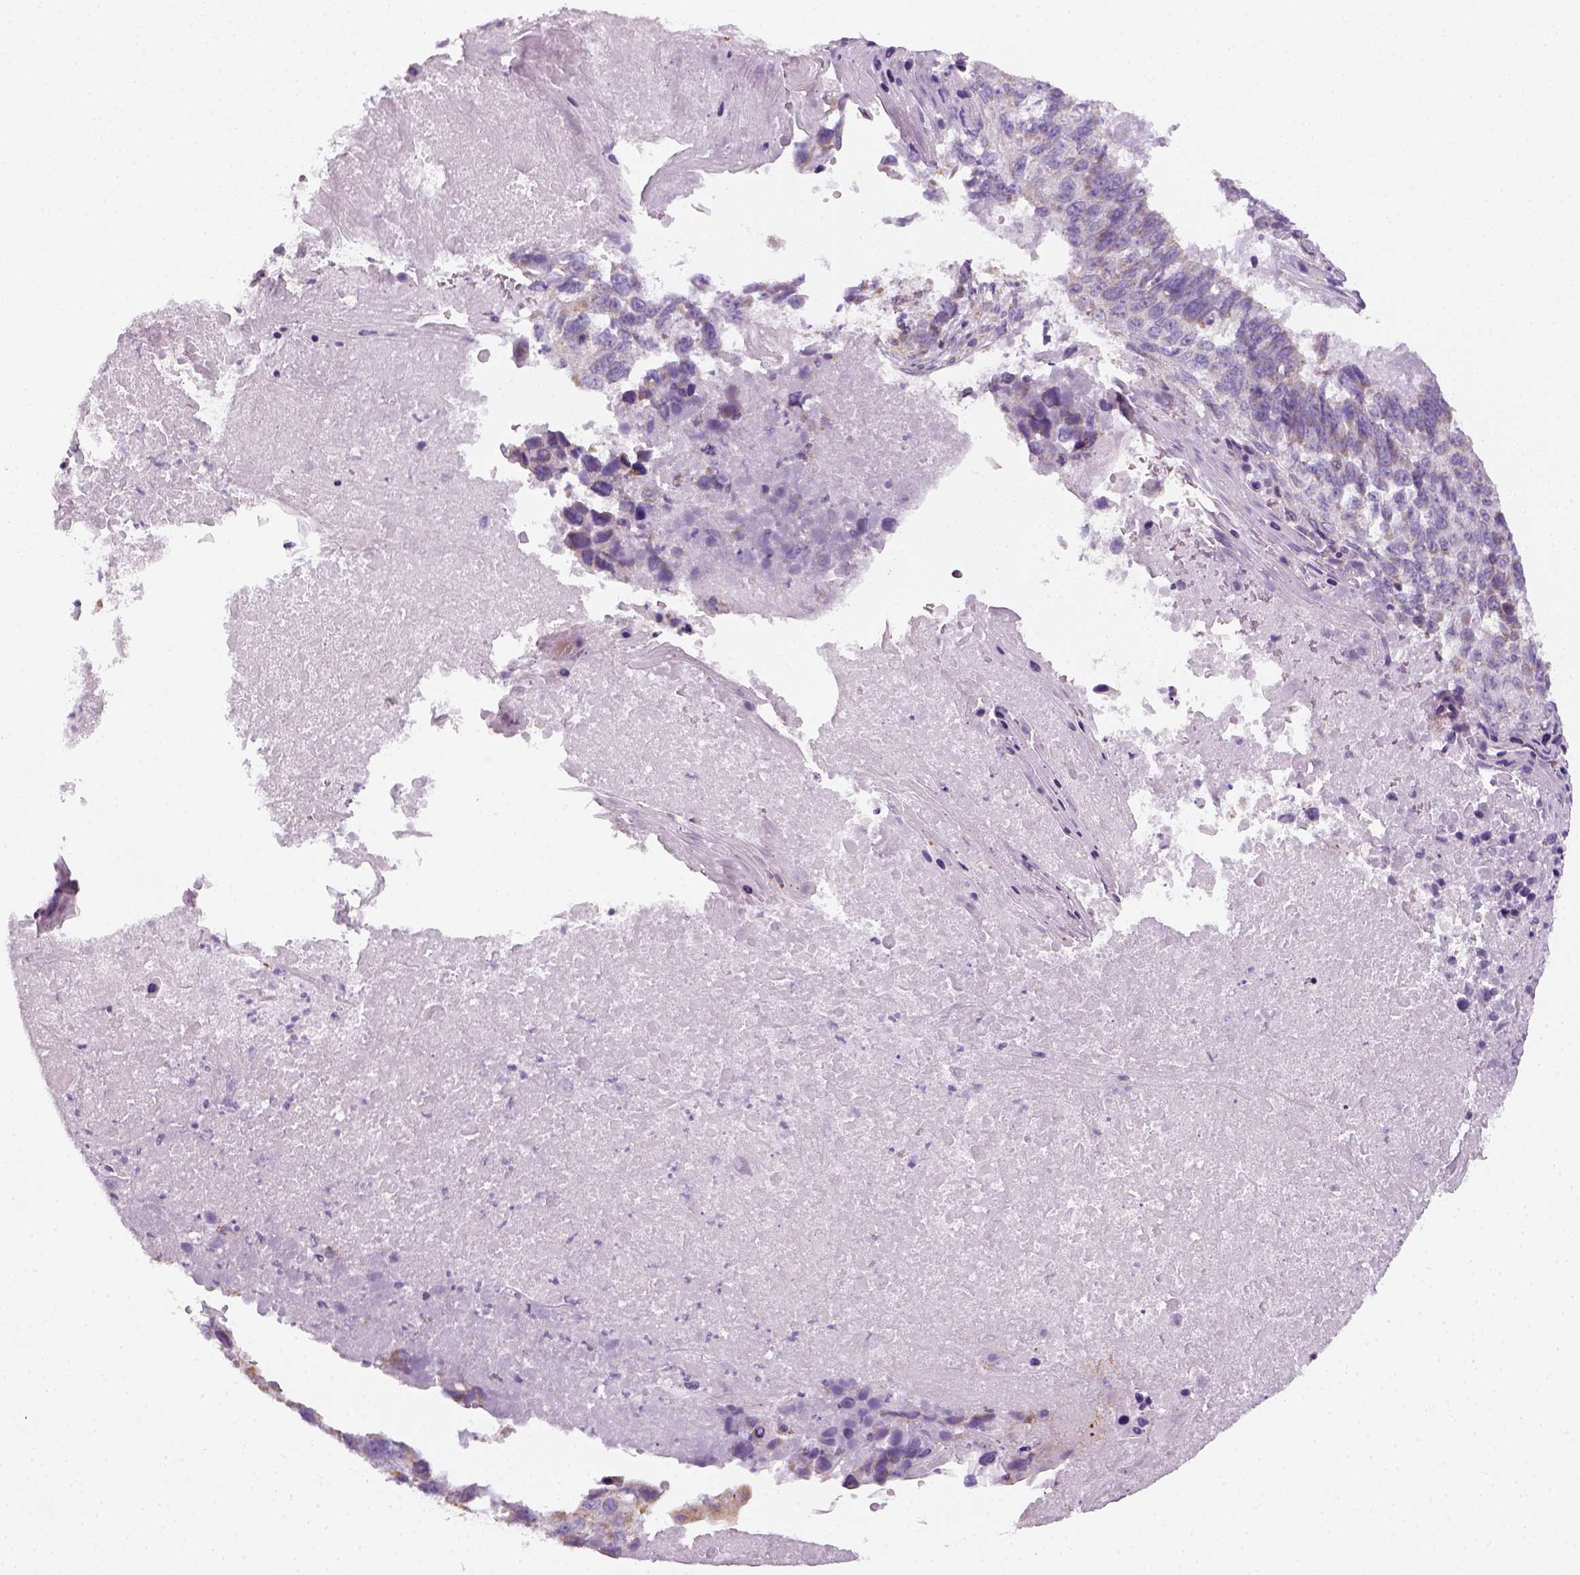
{"staining": {"intensity": "negative", "quantity": "none", "location": "none"}, "tissue": "lung cancer", "cell_type": "Tumor cells", "image_type": "cancer", "snomed": [{"axis": "morphology", "description": "Squamous cell carcinoma, NOS"}, {"axis": "topography", "description": "Lung"}], "caption": "High power microscopy histopathology image of an immunohistochemistry (IHC) histopathology image of squamous cell carcinoma (lung), revealing no significant staining in tumor cells.", "gene": "AWAT2", "patient": {"sex": "male", "age": 73}}